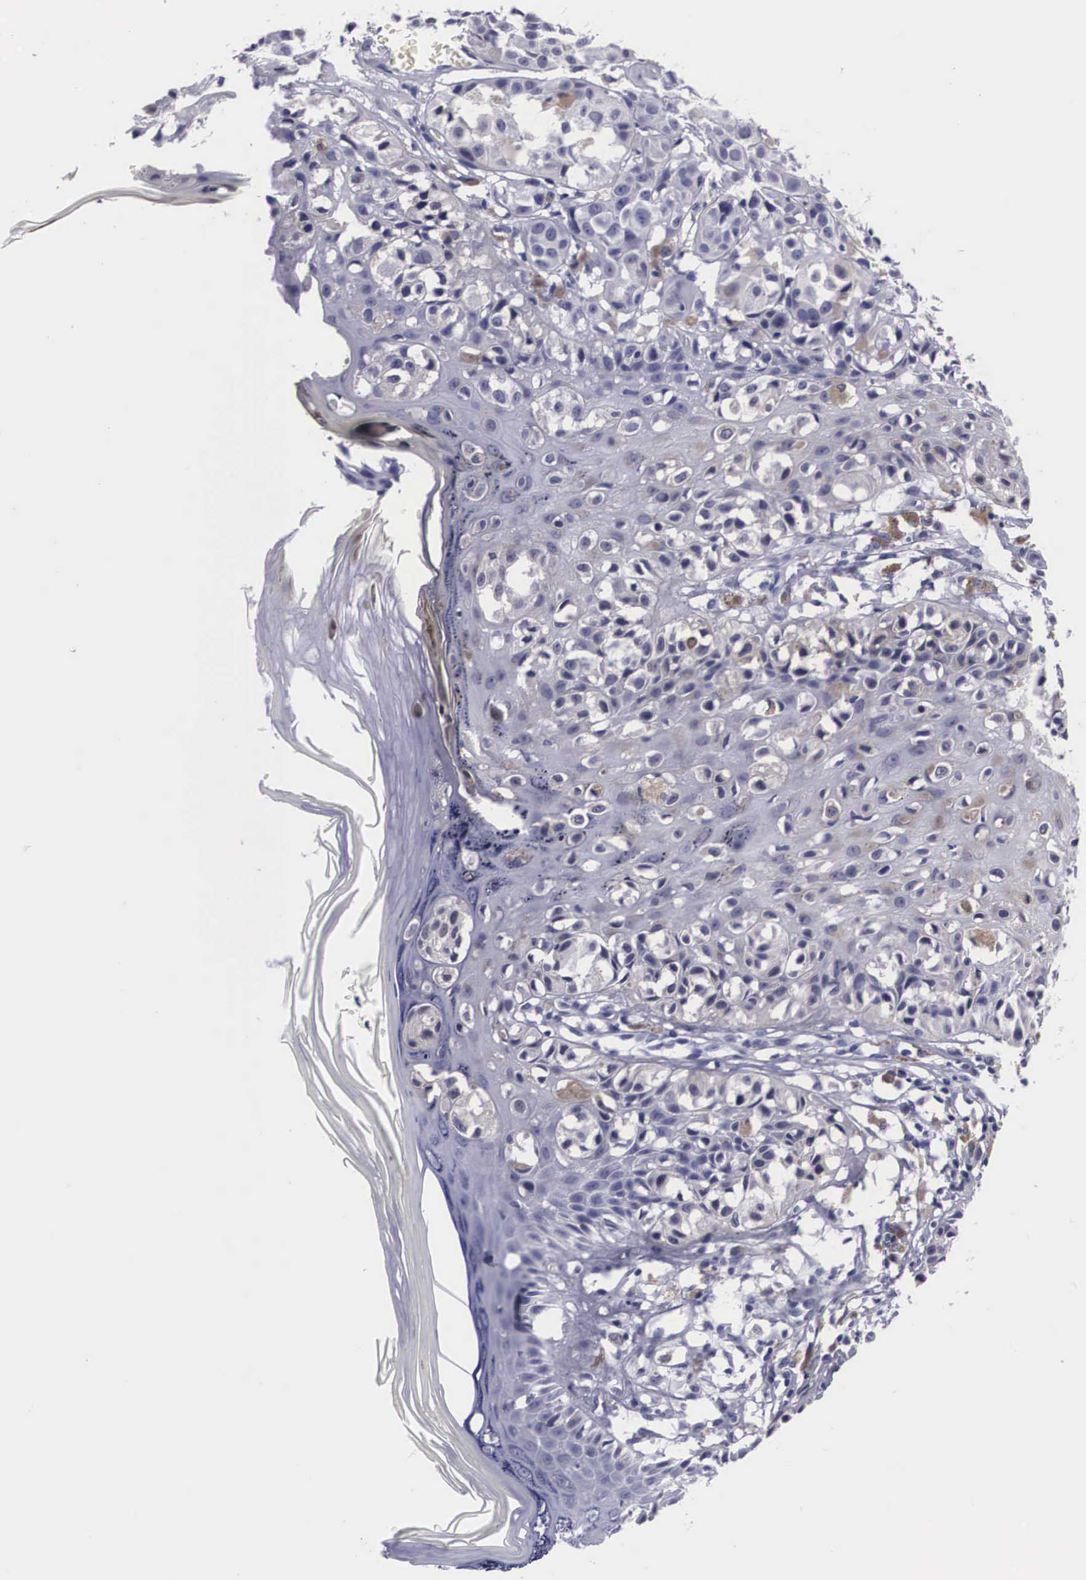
{"staining": {"intensity": "weak", "quantity": "<25%", "location": "cytoplasmic/membranous"}, "tissue": "melanoma", "cell_type": "Tumor cells", "image_type": "cancer", "snomed": [{"axis": "morphology", "description": "Malignant melanoma, NOS"}, {"axis": "topography", "description": "Skin"}], "caption": "Tumor cells are negative for brown protein staining in malignant melanoma.", "gene": "C22orf31", "patient": {"sex": "female", "age": 52}}